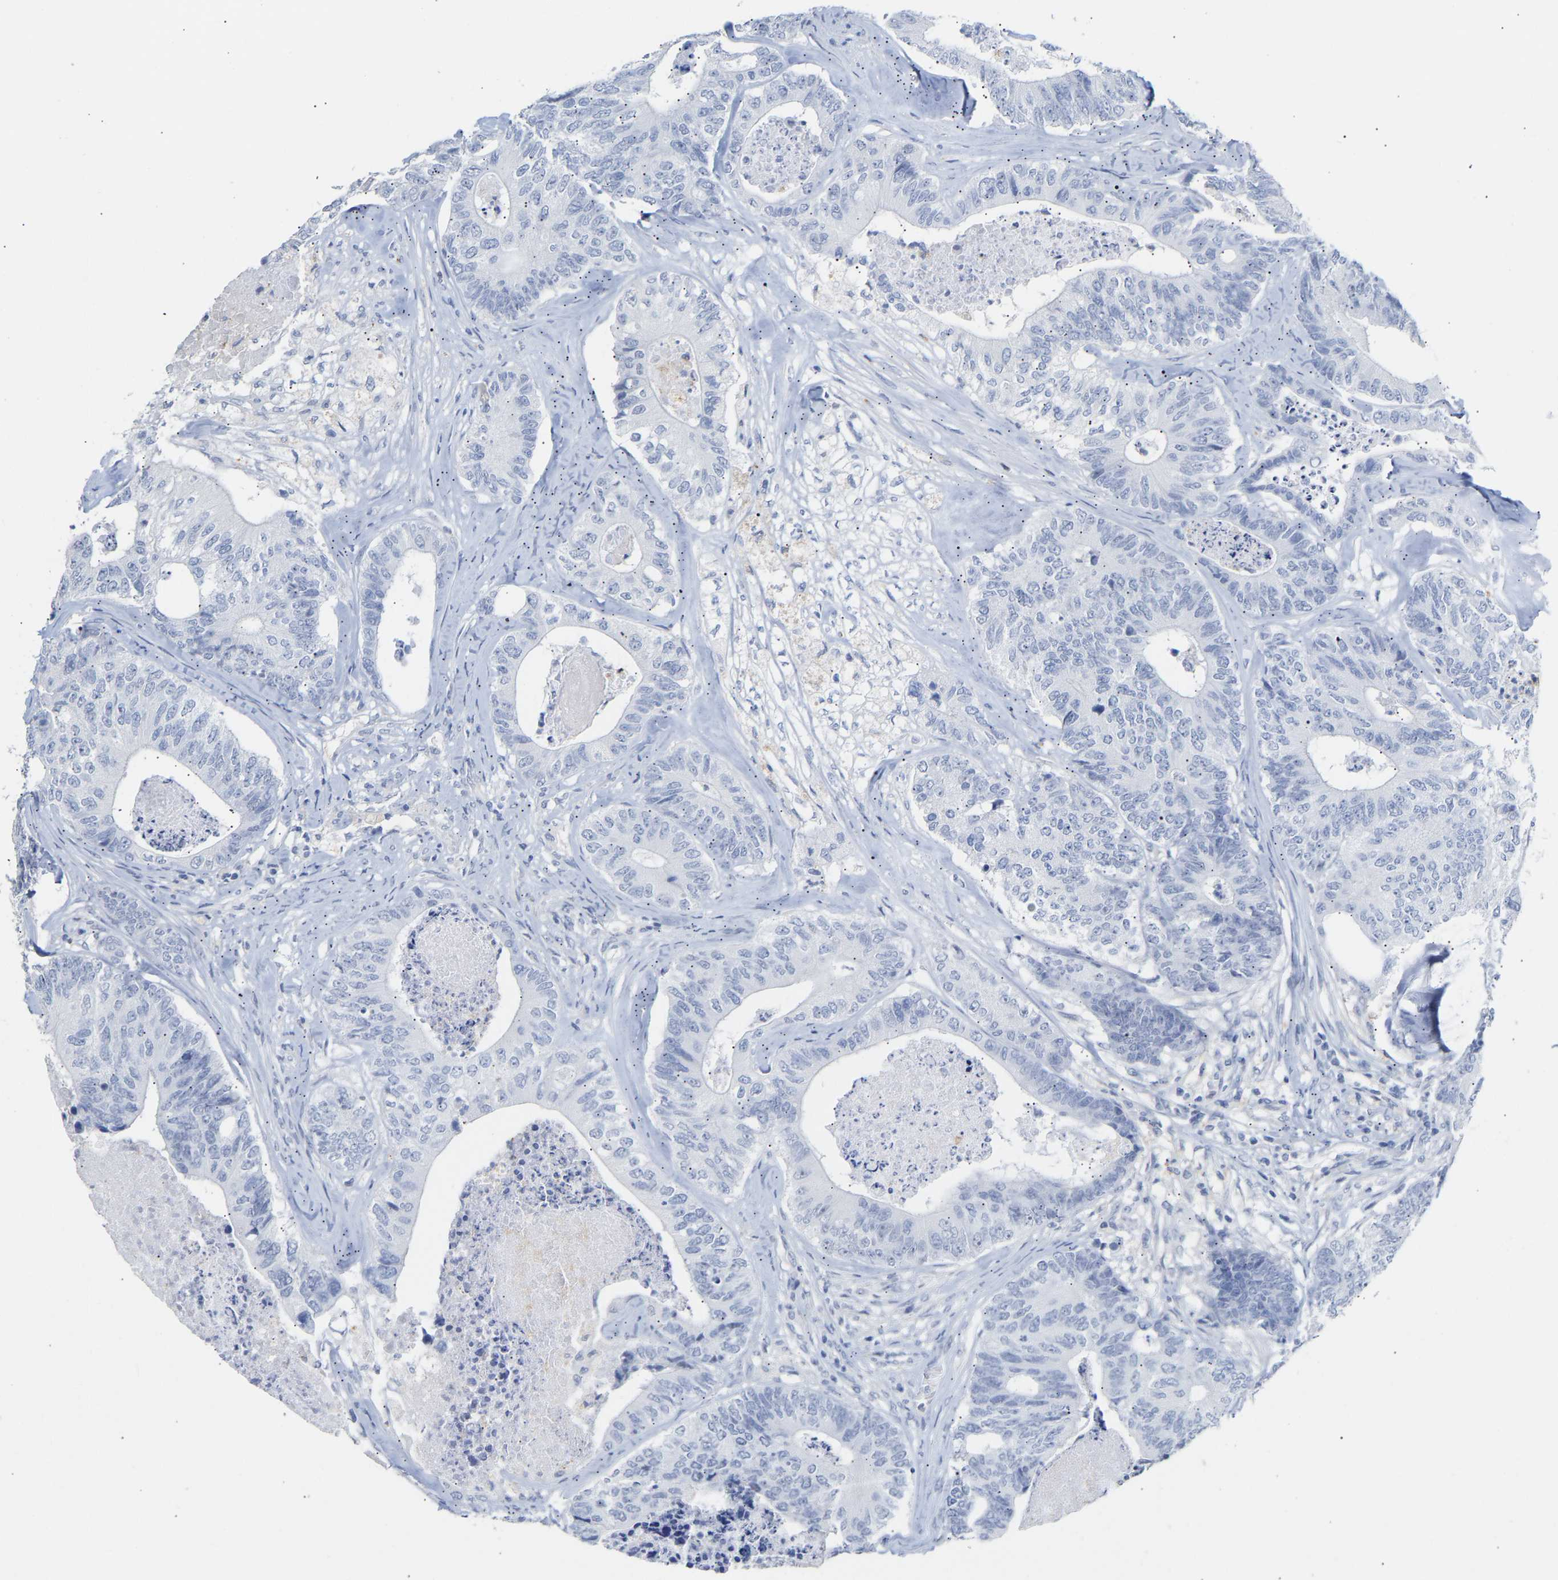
{"staining": {"intensity": "negative", "quantity": "none", "location": "none"}, "tissue": "colorectal cancer", "cell_type": "Tumor cells", "image_type": "cancer", "snomed": [{"axis": "morphology", "description": "Adenocarcinoma, NOS"}, {"axis": "topography", "description": "Colon"}], "caption": "Histopathology image shows no significant protein expression in tumor cells of colorectal adenocarcinoma.", "gene": "AMPH", "patient": {"sex": "female", "age": 67}}